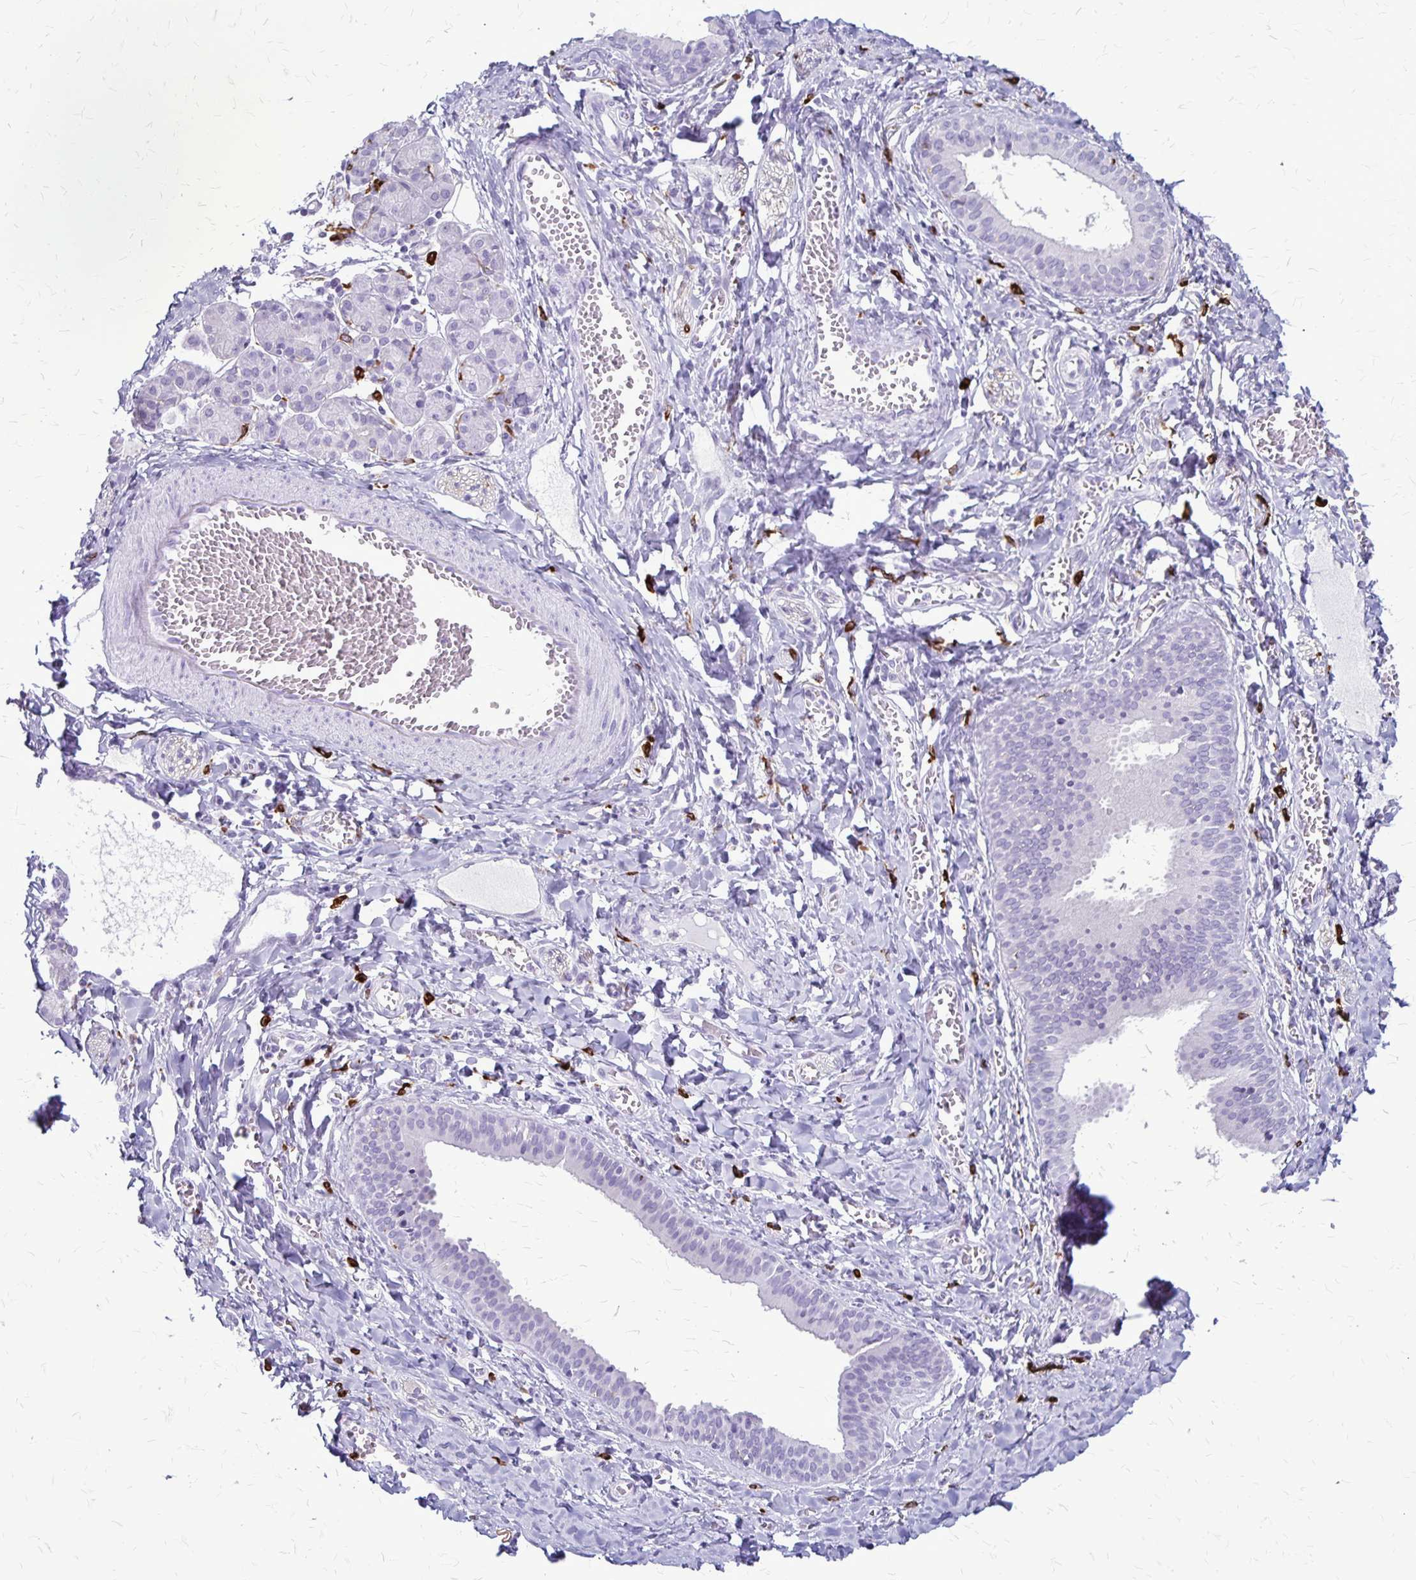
{"staining": {"intensity": "negative", "quantity": "none", "location": "none"}, "tissue": "salivary gland", "cell_type": "Glandular cells", "image_type": "normal", "snomed": [{"axis": "morphology", "description": "Normal tissue, NOS"}, {"axis": "morphology", "description": "Inflammation, NOS"}, {"axis": "topography", "description": "Lymph node"}, {"axis": "topography", "description": "Salivary gland"}], "caption": "A micrograph of salivary gland stained for a protein reveals no brown staining in glandular cells. (Immunohistochemistry, brightfield microscopy, high magnification).", "gene": "RTN1", "patient": {"sex": "male", "age": 3}}